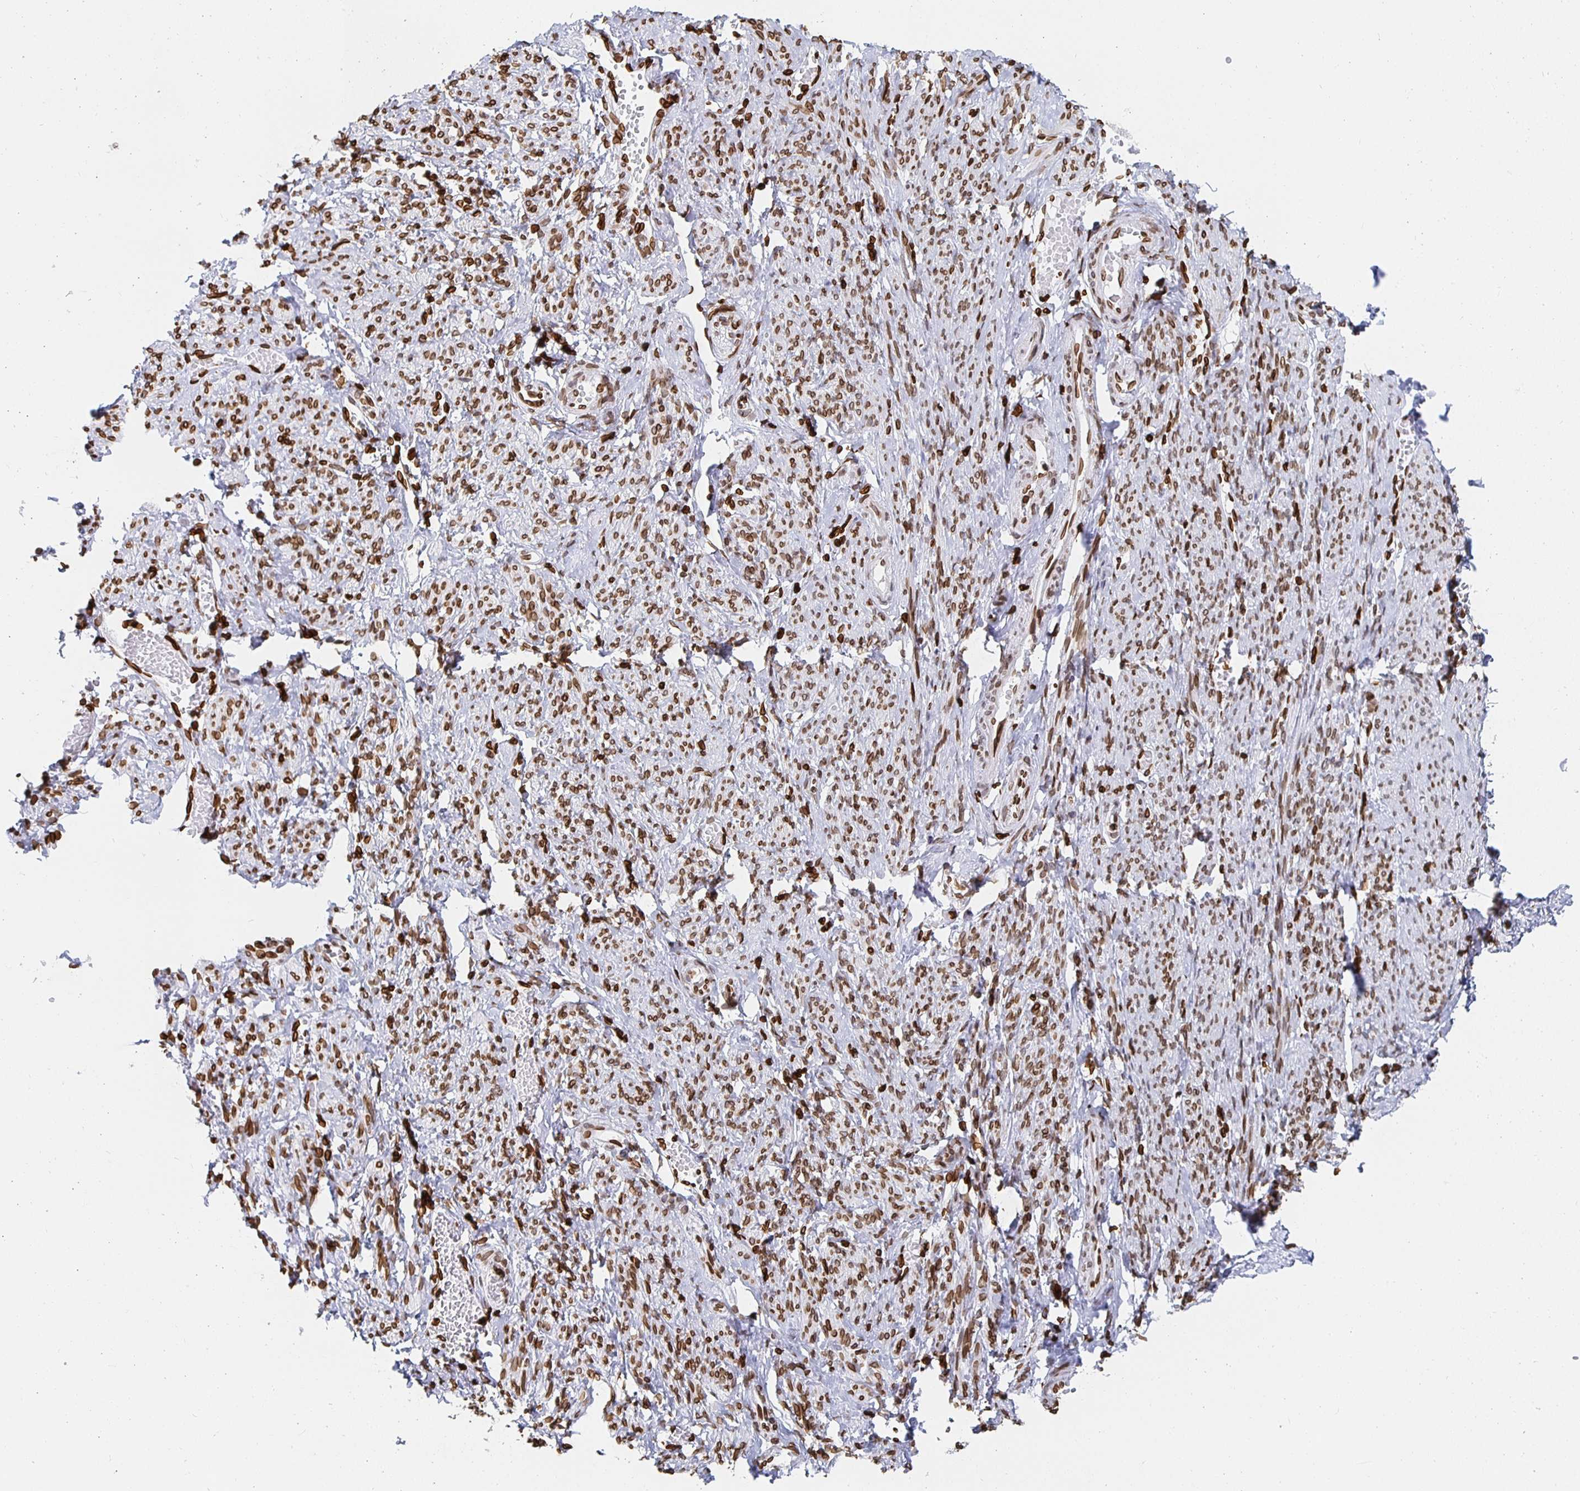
{"staining": {"intensity": "moderate", "quantity": ">75%", "location": "cytoplasmic/membranous,nuclear"}, "tissue": "smooth muscle", "cell_type": "Smooth muscle cells", "image_type": "normal", "snomed": [{"axis": "morphology", "description": "Normal tissue, NOS"}, {"axis": "topography", "description": "Smooth muscle"}], "caption": "Immunohistochemical staining of normal human smooth muscle shows moderate cytoplasmic/membranous,nuclear protein staining in approximately >75% of smooth muscle cells.", "gene": "LMNB1", "patient": {"sex": "female", "age": 65}}